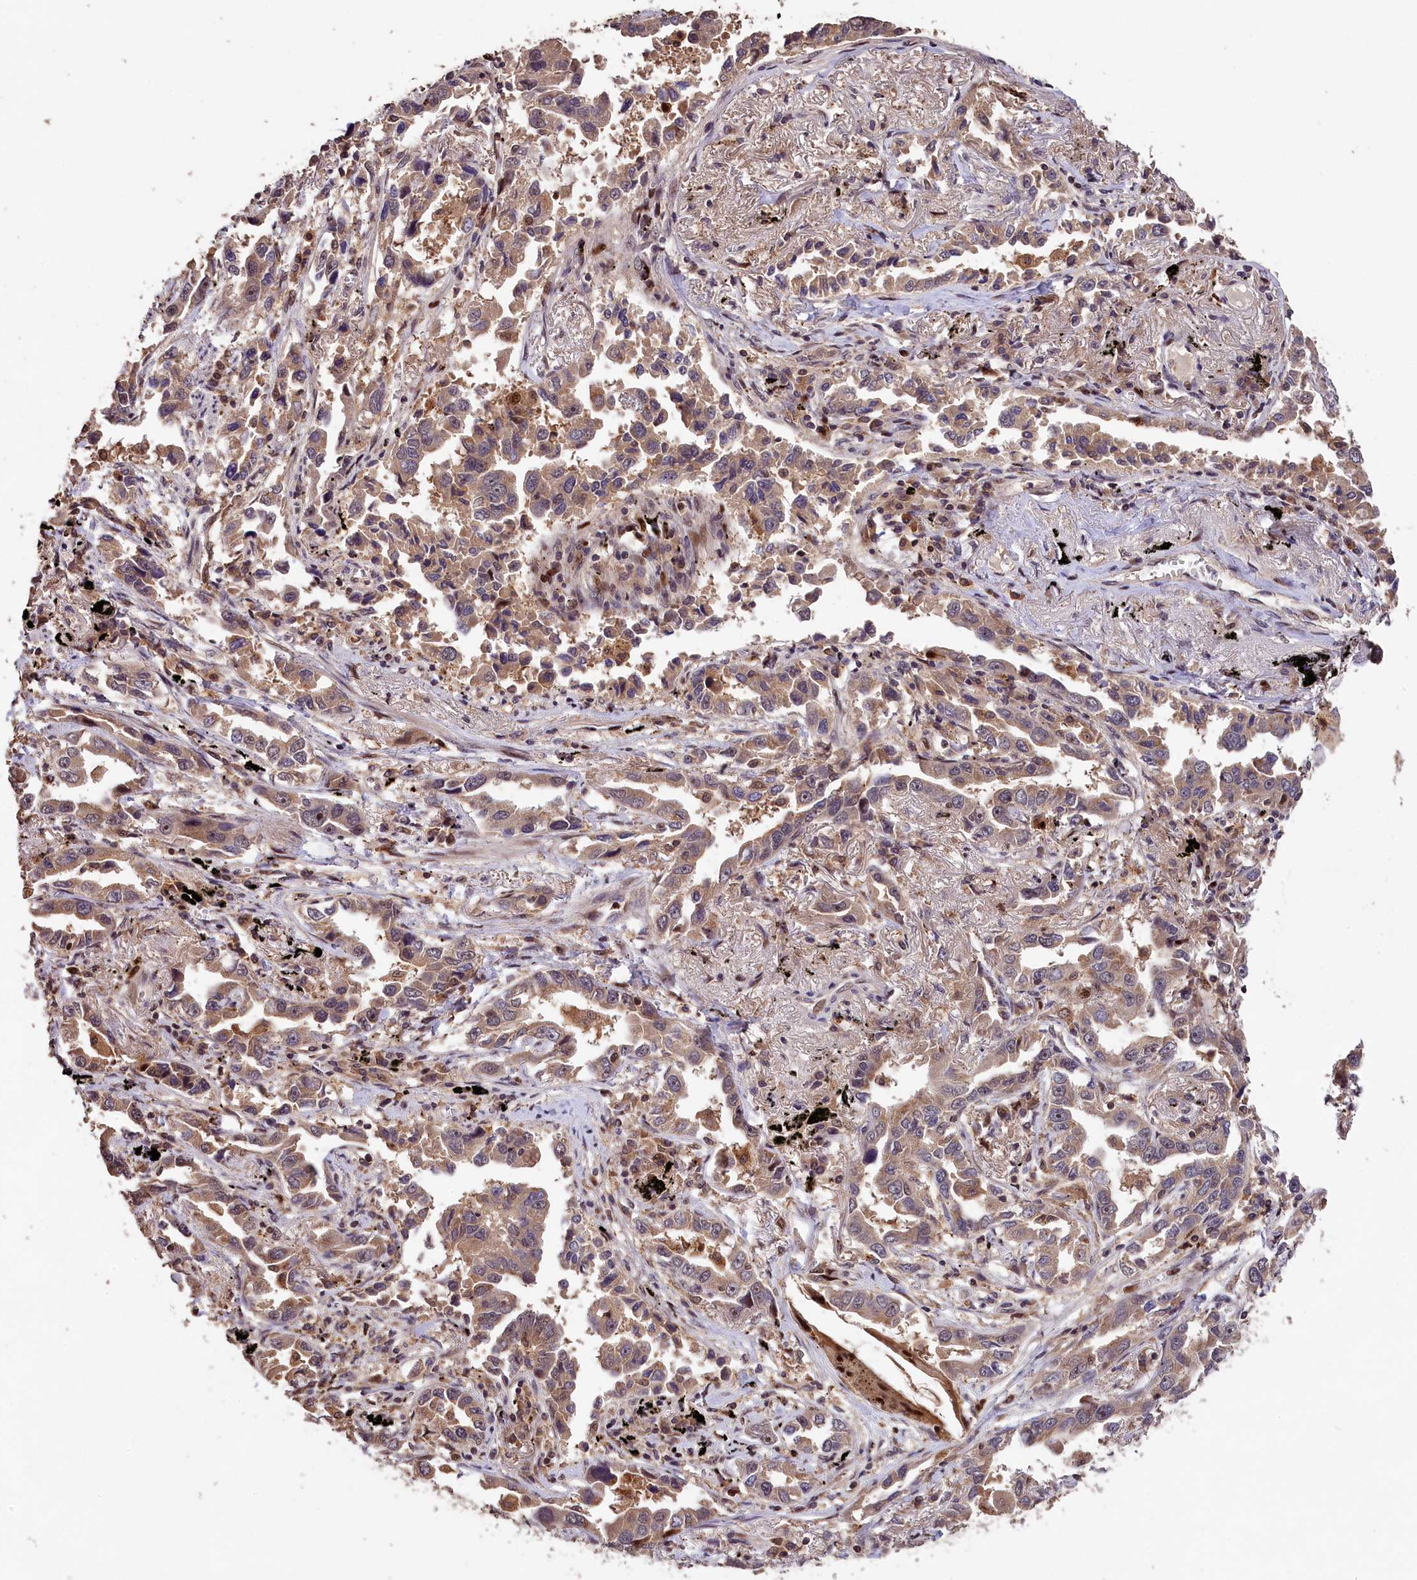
{"staining": {"intensity": "moderate", "quantity": ">75%", "location": "cytoplasmic/membranous"}, "tissue": "lung cancer", "cell_type": "Tumor cells", "image_type": "cancer", "snomed": [{"axis": "morphology", "description": "Adenocarcinoma, NOS"}, {"axis": "topography", "description": "Lung"}], "caption": "IHC micrograph of lung cancer (adenocarcinoma) stained for a protein (brown), which shows medium levels of moderate cytoplasmic/membranous positivity in approximately >75% of tumor cells.", "gene": "PHAF1", "patient": {"sex": "male", "age": 67}}